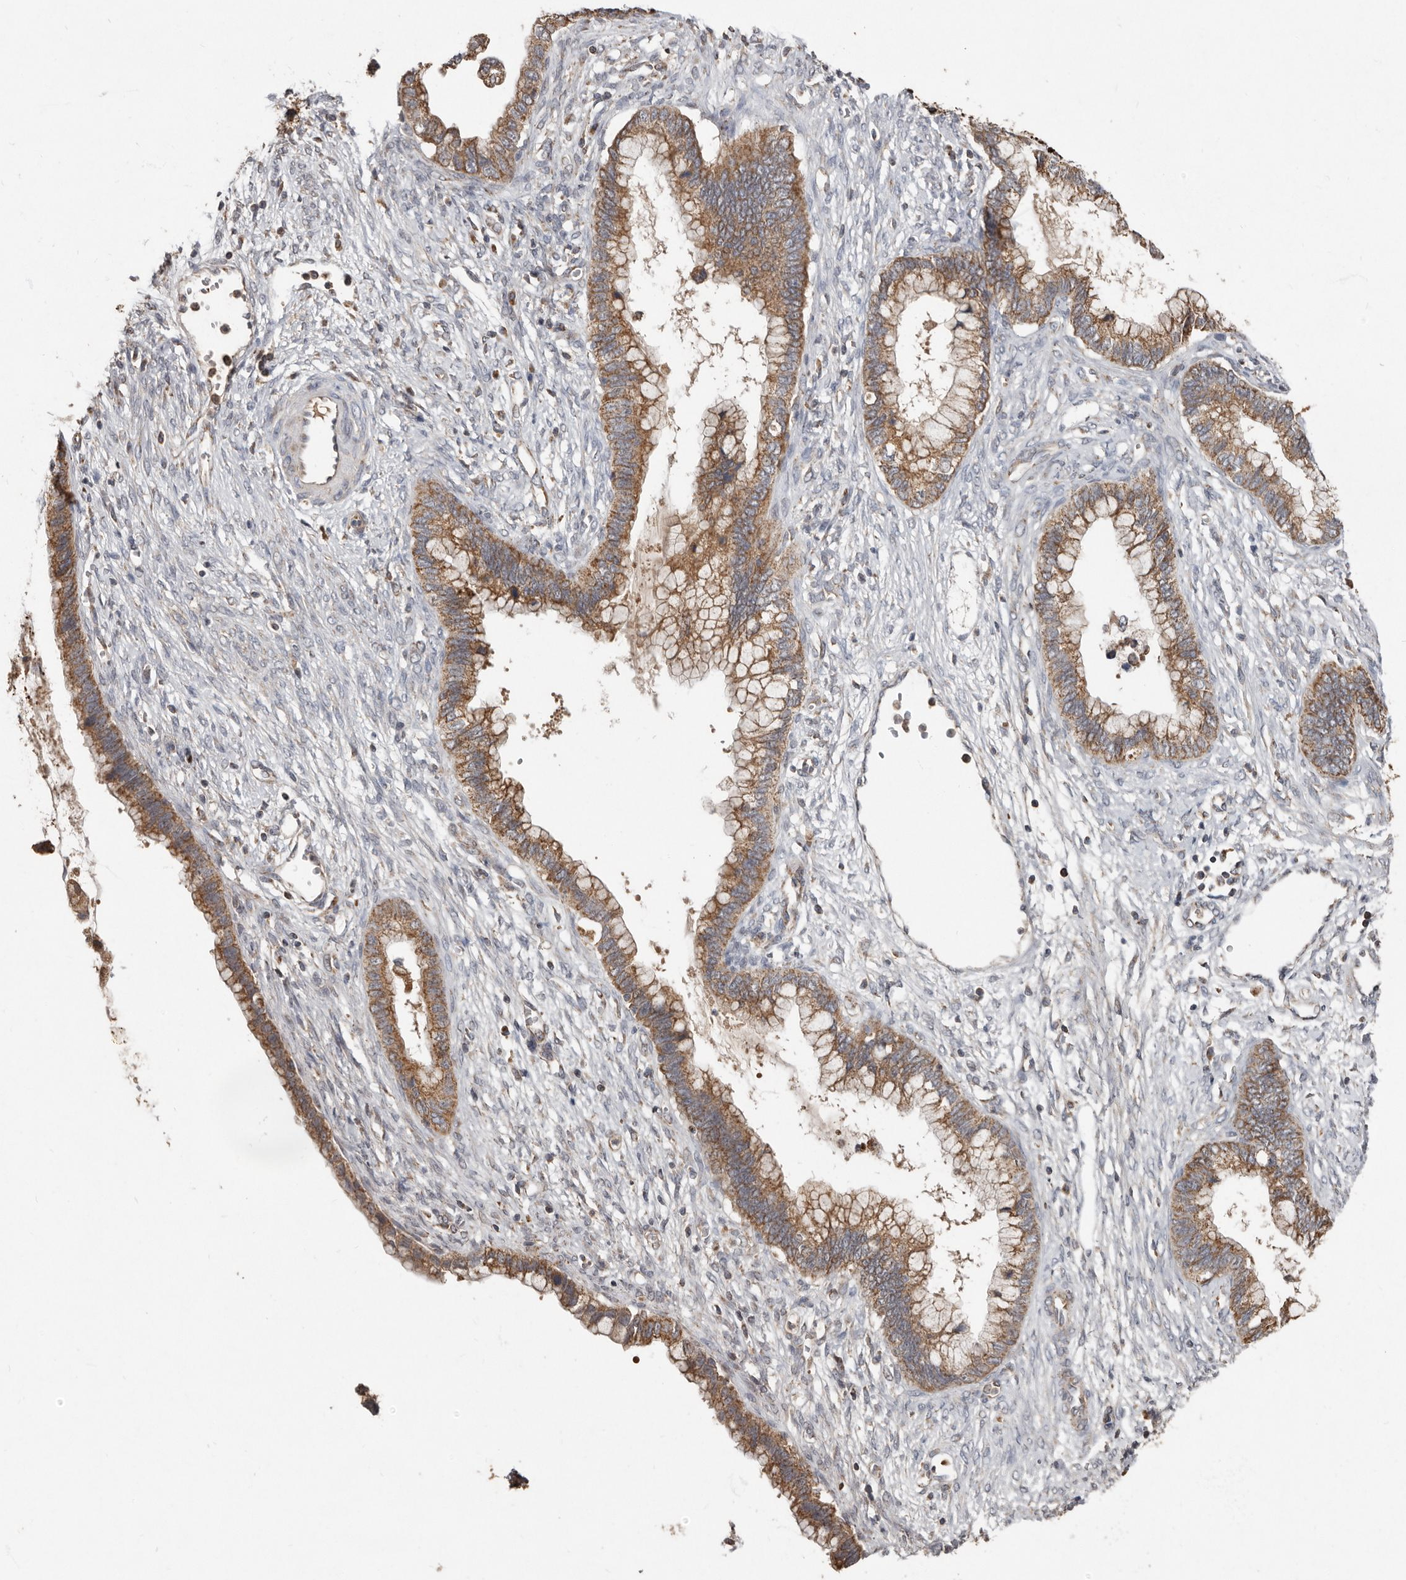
{"staining": {"intensity": "moderate", "quantity": ">75%", "location": "cytoplasmic/membranous"}, "tissue": "cervical cancer", "cell_type": "Tumor cells", "image_type": "cancer", "snomed": [{"axis": "morphology", "description": "Adenocarcinoma, NOS"}, {"axis": "topography", "description": "Cervix"}], "caption": "The immunohistochemical stain labels moderate cytoplasmic/membranous positivity in tumor cells of cervical cancer (adenocarcinoma) tissue.", "gene": "KIF26B", "patient": {"sex": "female", "age": 44}}